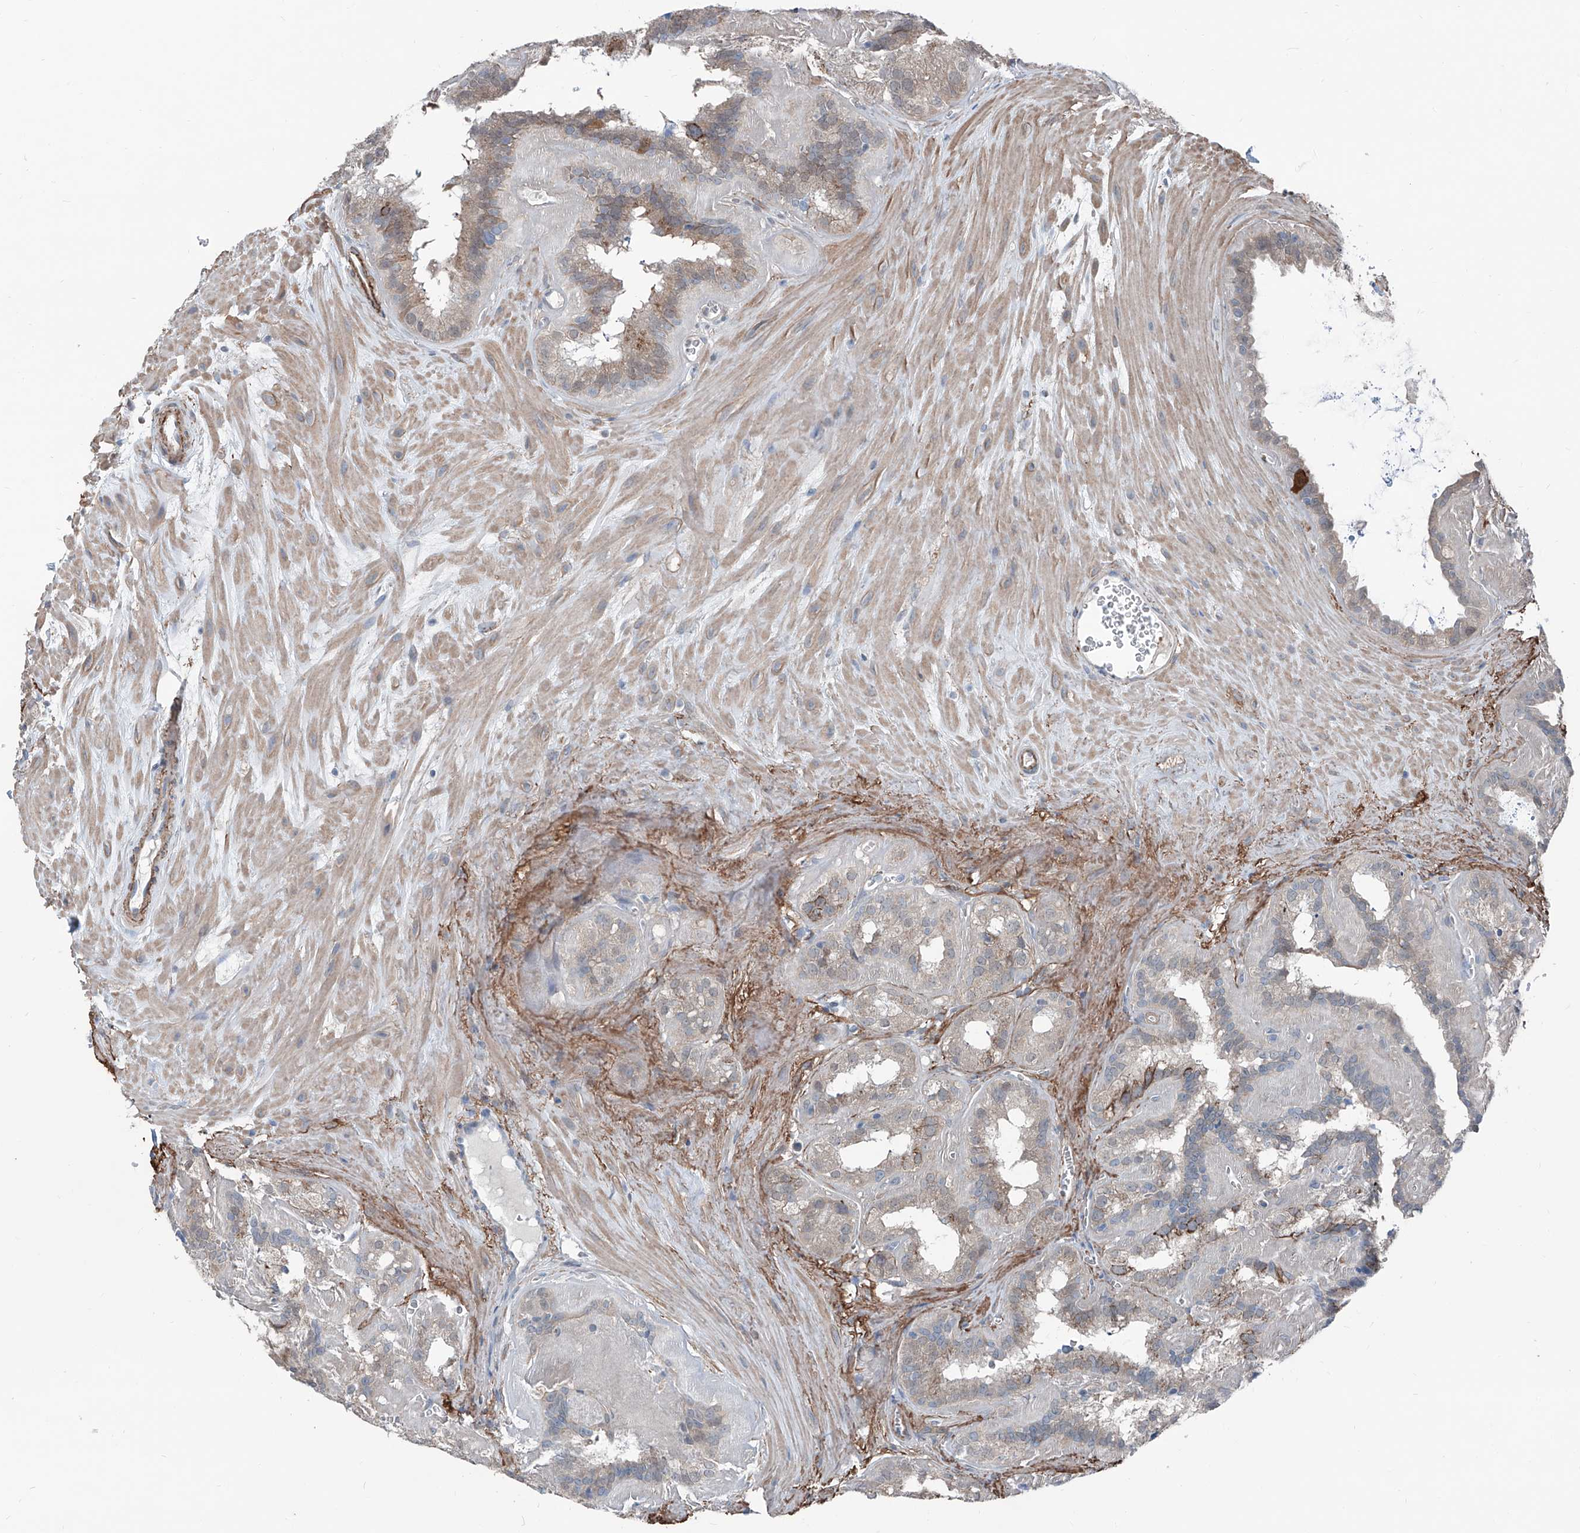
{"staining": {"intensity": "moderate", "quantity": "<25%", "location": "cytoplasmic/membranous"}, "tissue": "seminal vesicle", "cell_type": "Glandular cells", "image_type": "normal", "snomed": [{"axis": "morphology", "description": "Normal tissue, NOS"}, {"axis": "topography", "description": "Prostate"}, {"axis": "topography", "description": "Seminal veicle"}], "caption": "High-magnification brightfield microscopy of benign seminal vesicle stained with DAB (brown) and counterstained with hematoxylin (blue). glandular cells exhibit moderate cytoplasmic/membranous positivity is identified in approximately<25% of cells.", "gene": "HSPB11", "patient": {"sex": "male", "age": 59}}